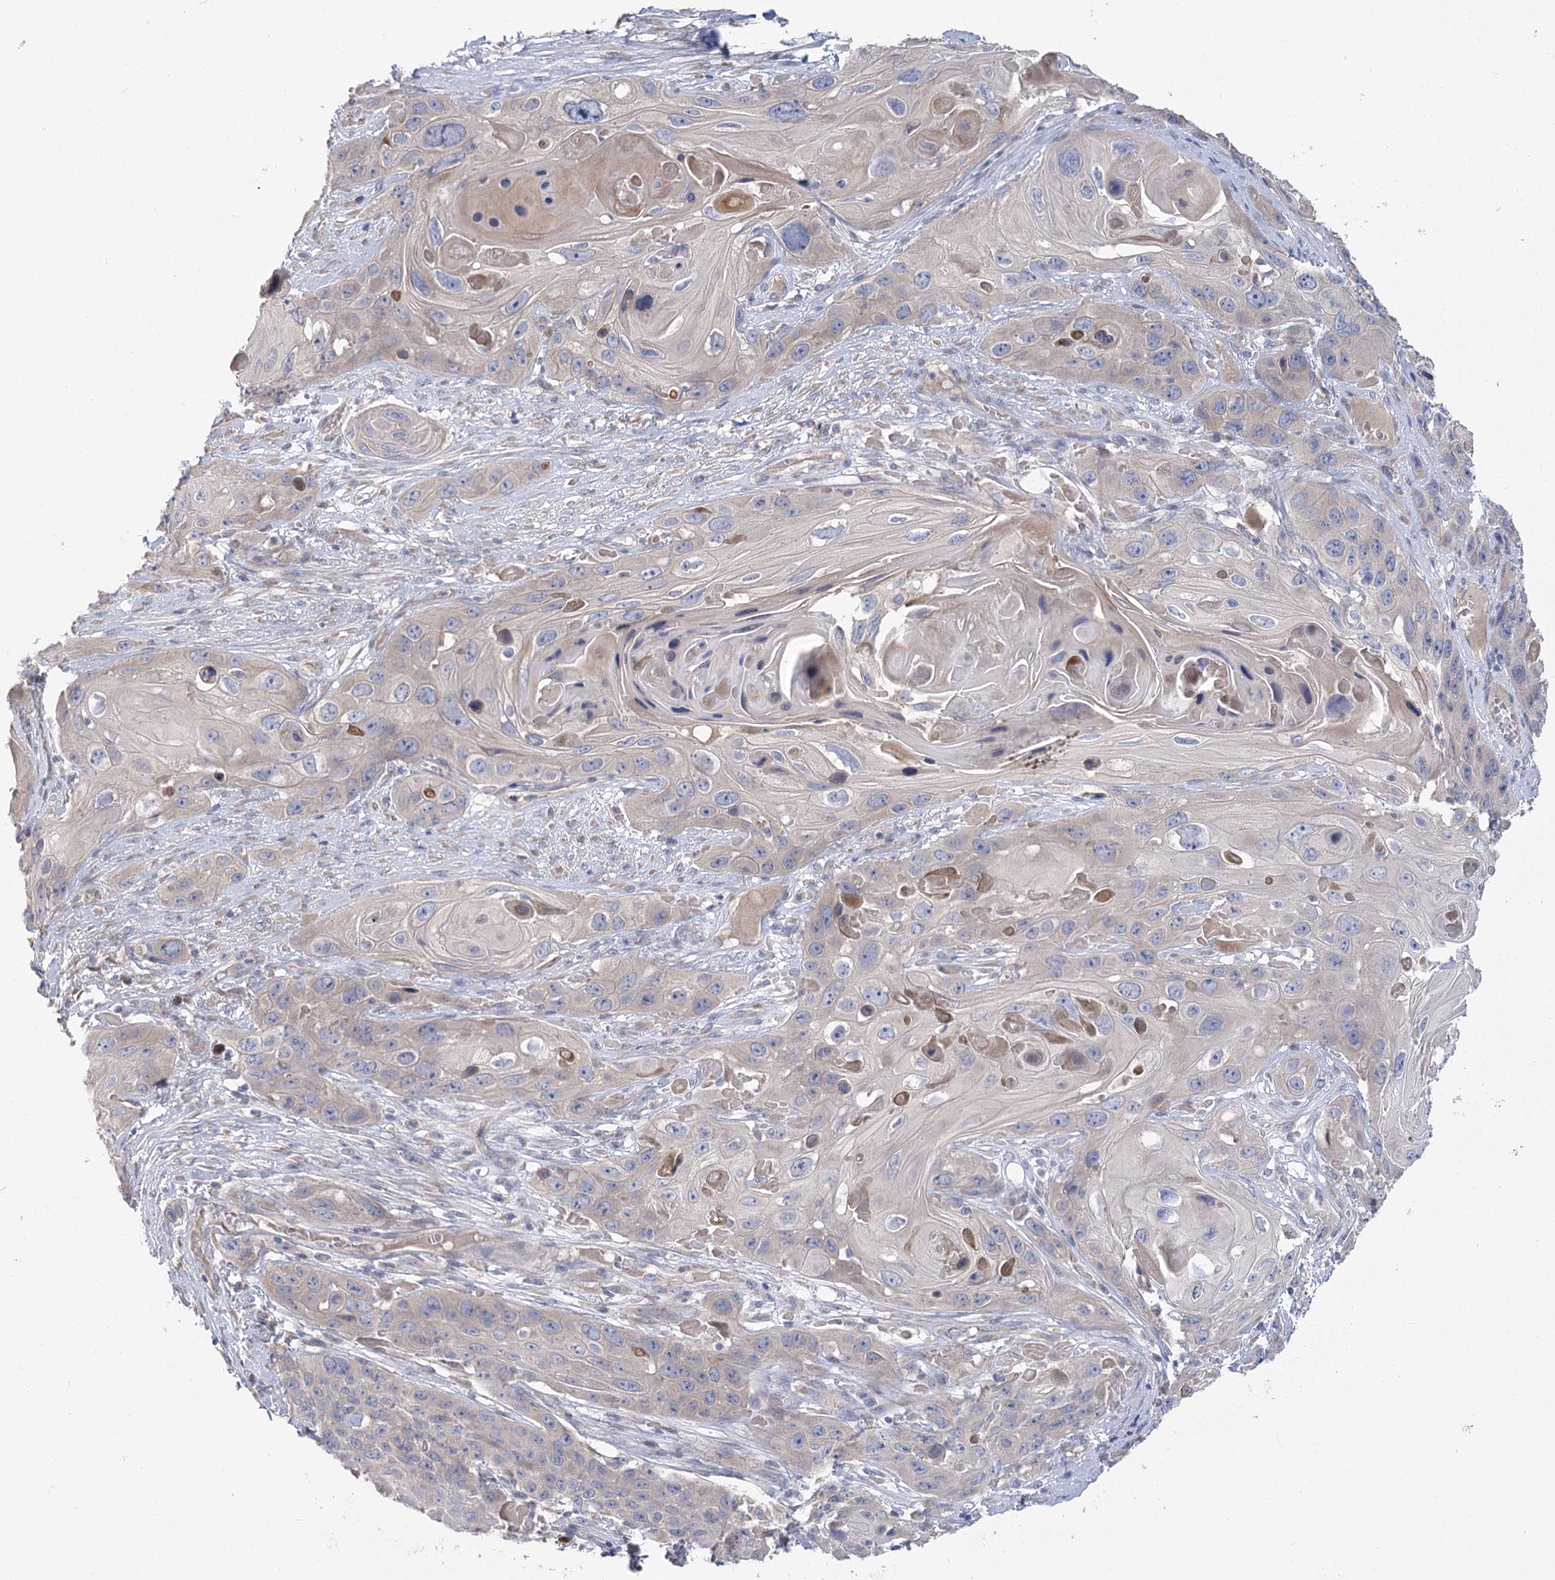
{"staining": {"intensity": "negative", "quantity": "none", "location": "none"}, "tissue": "skin cancer", "cell_type": "Tumor cells", "image_type": "cancer", "snomed": [{"axis": "morphology", "description": "Squamous cell carcinoma, NOS"}, {"axis": "topography", "description": "Skin"}], "caption": "Skin cancer was stained to show a protein in brown. There is no significant positivity in tumor cells.", "gene": "PBLD", "patient": {"sex": "male", "age": 55}}